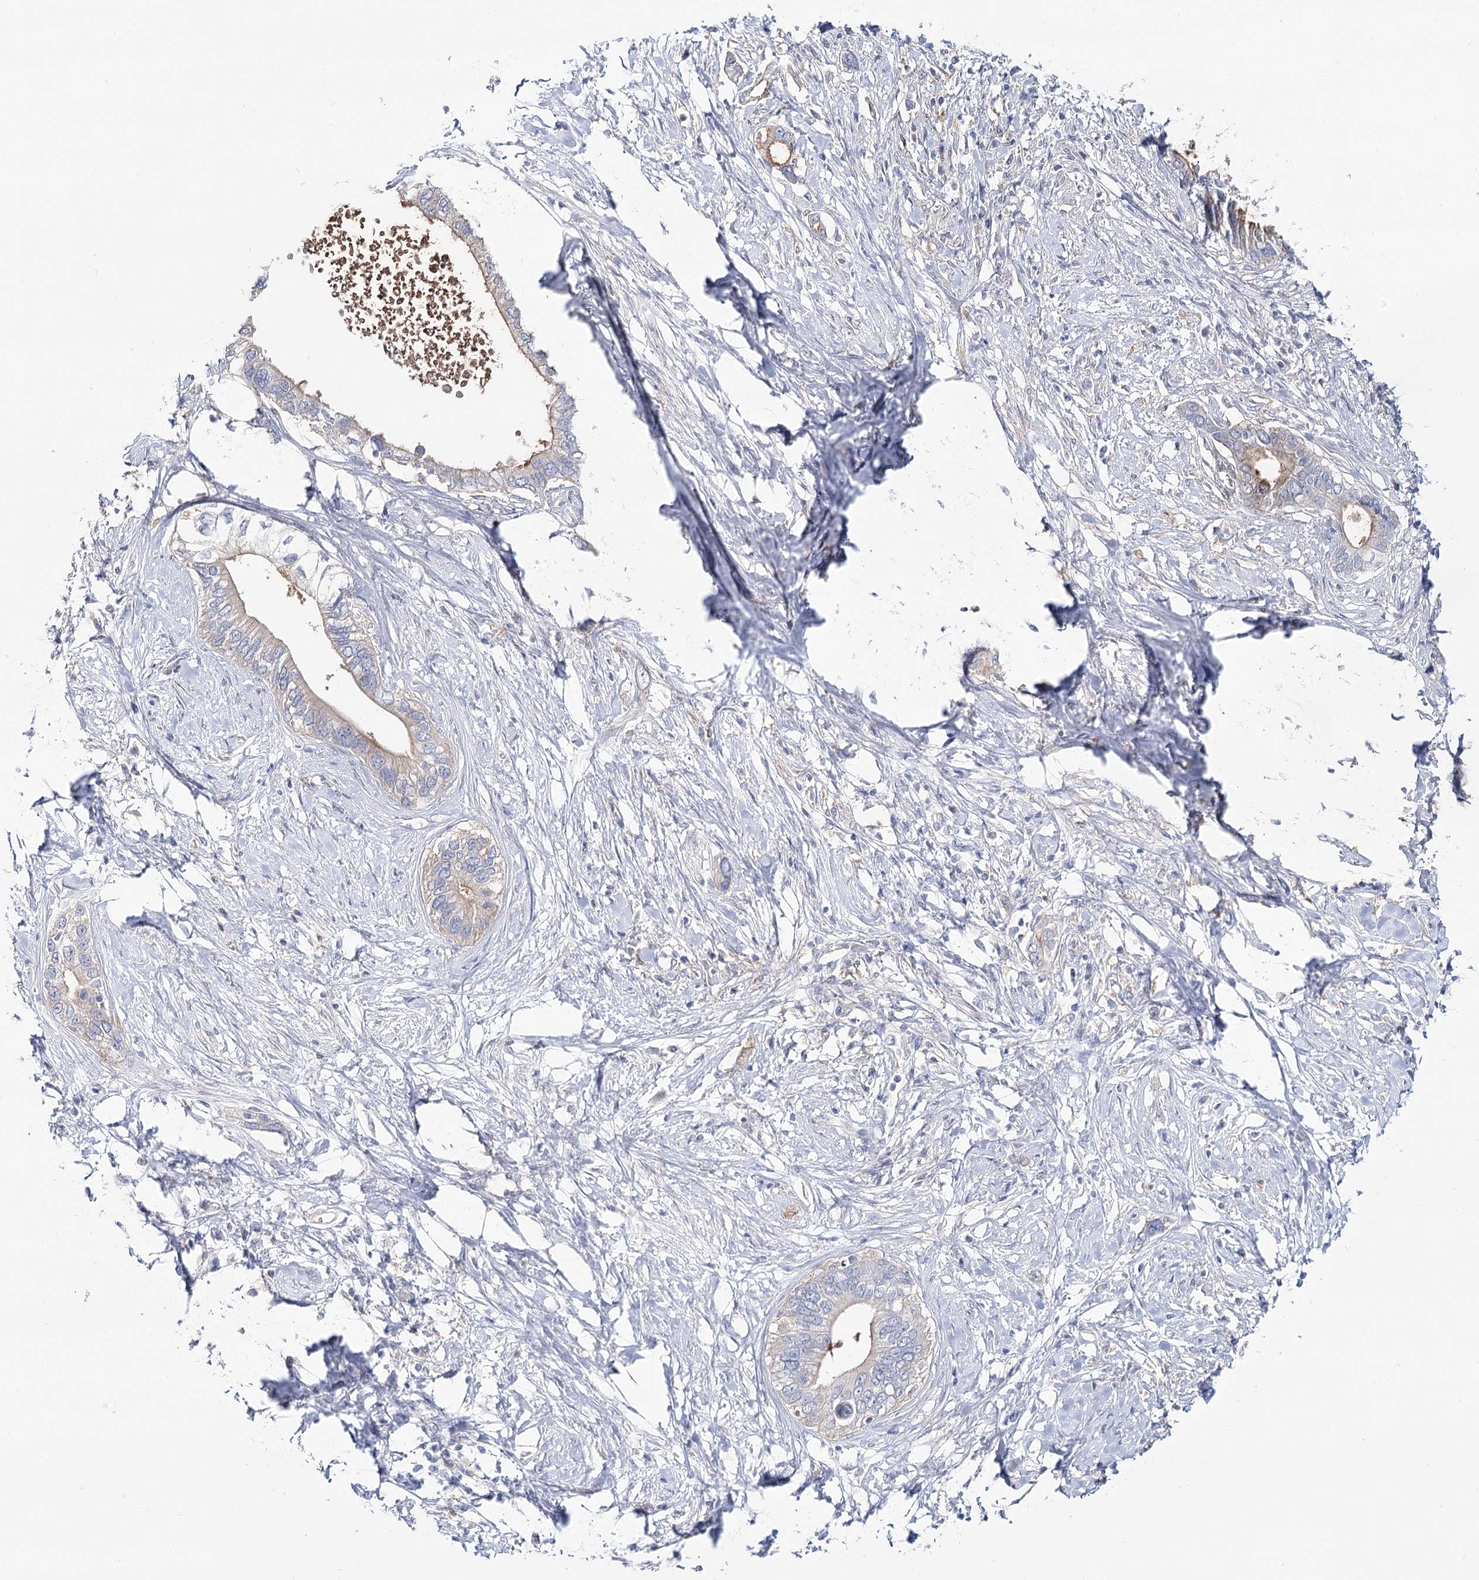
{"staining": {"intensity": "negative", "quantity": "none", "location": "none"}, "tissue": "pancreatic cancer", "cell_type": "Tumor cells", "image_type": "cancer", "snomed": [{"axis": "morphology", "description": "Normal tissue, NOS"}, {"axis": "morphology", "description": "Adenocarcinoma, NOS"}, {"axis": "topography", "description": "Pancreas"}, {"axis": "topography", "description": "Peripheral nerve tissue"}], "caption": "DAB immunohistochemical staining of human pancreatic cancer (adenocarcinoma) demonstrates no significant positivity in tumor cells. (IHC, brightfield microscopy, high magnification).", "gene": "UGP2", "patient": {"sex": "male", "age": 59}}